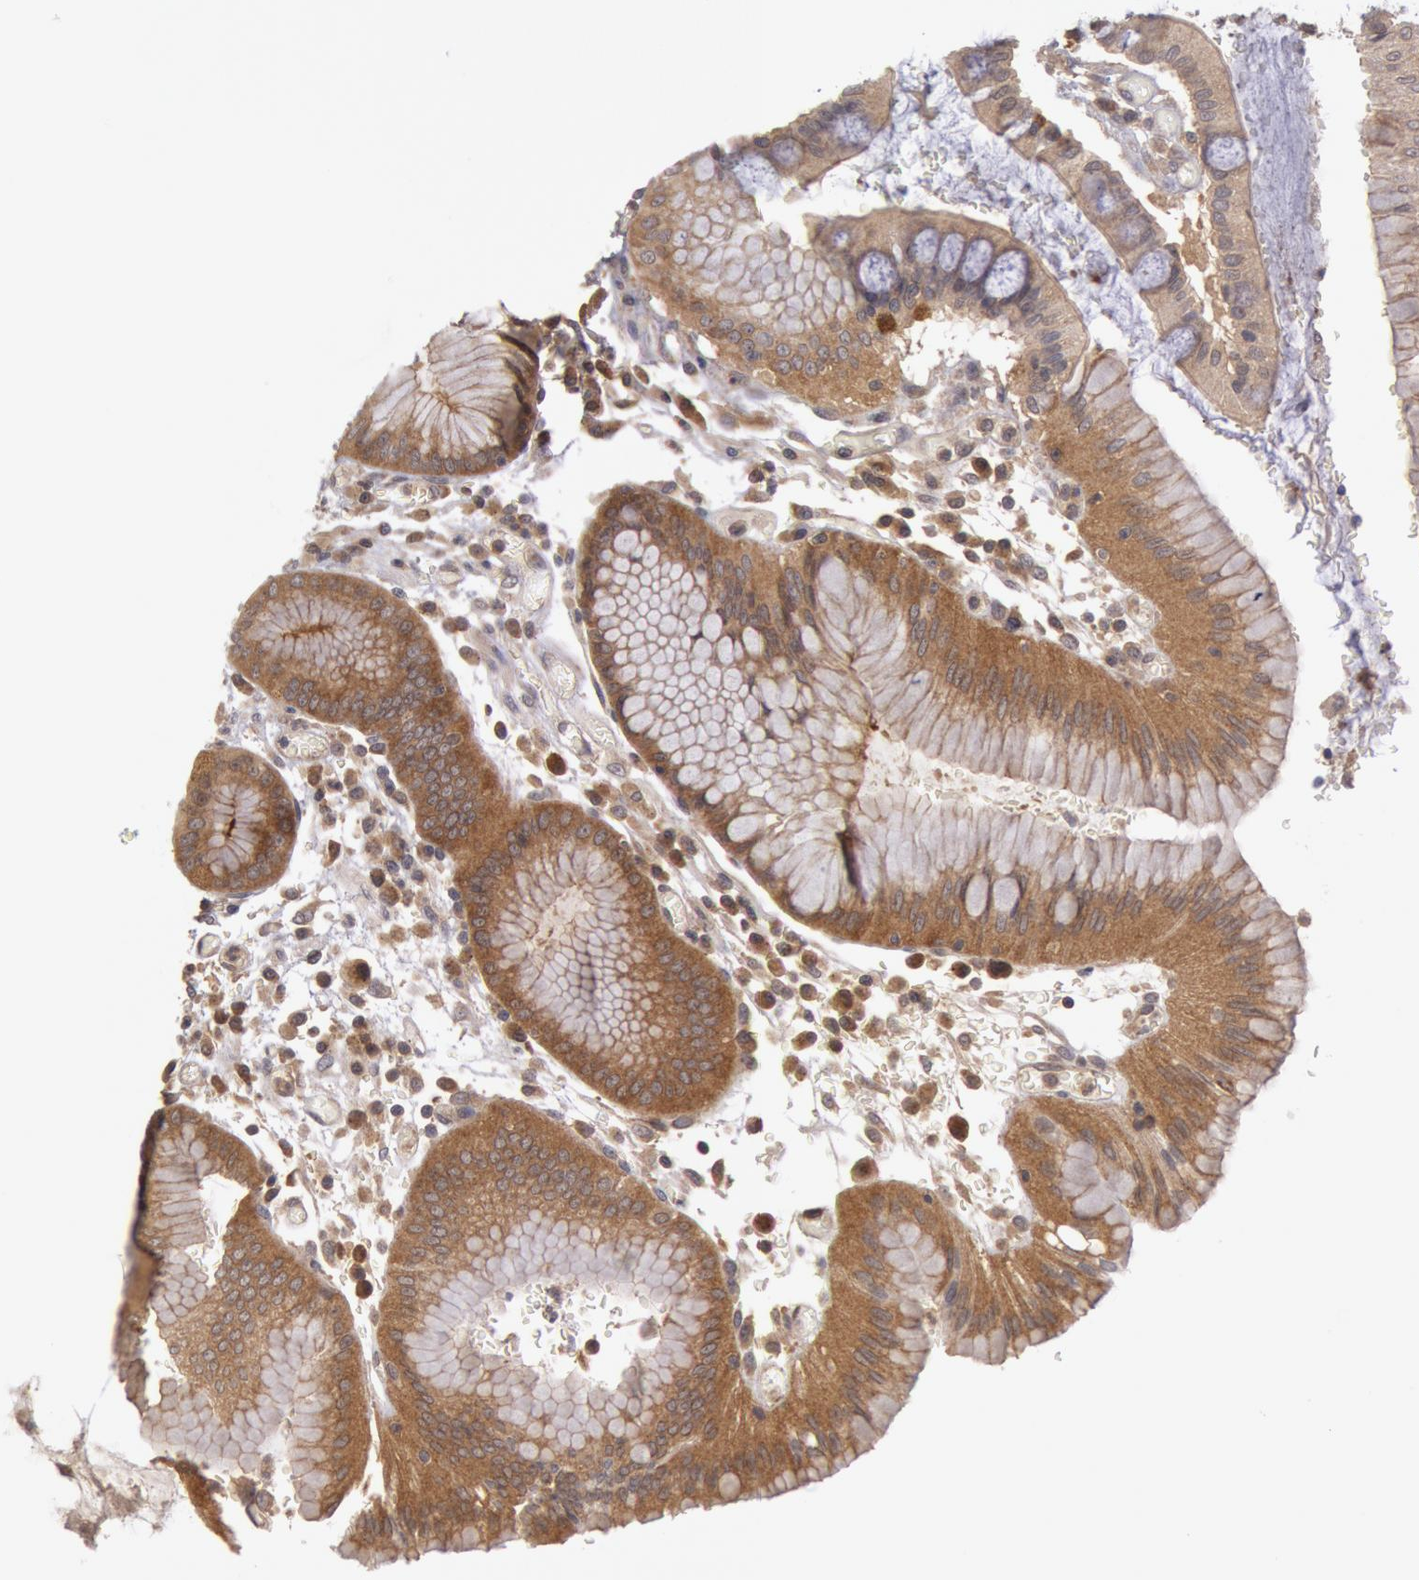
{"staining": {"intensity": "moderate", "quantity": ">75%", "location": "cytoplasmic/membranous"}, "tissue": "stomach", "cell_type": "Glandular cells", "image_type": "normal", "snomed": [{"axis": "morphology", "description": "Normal tissue, NOS"}, {"axis": "topography", "description": "Stomach, lower"}], "caption": "Moderate cytoplasmic/membranous positivity for a protein is seen in approximately >75% of glandular cells of normal stomach using IHC.", "gene": "BRAF", "patient": {"sex": "female", "age": 73}}